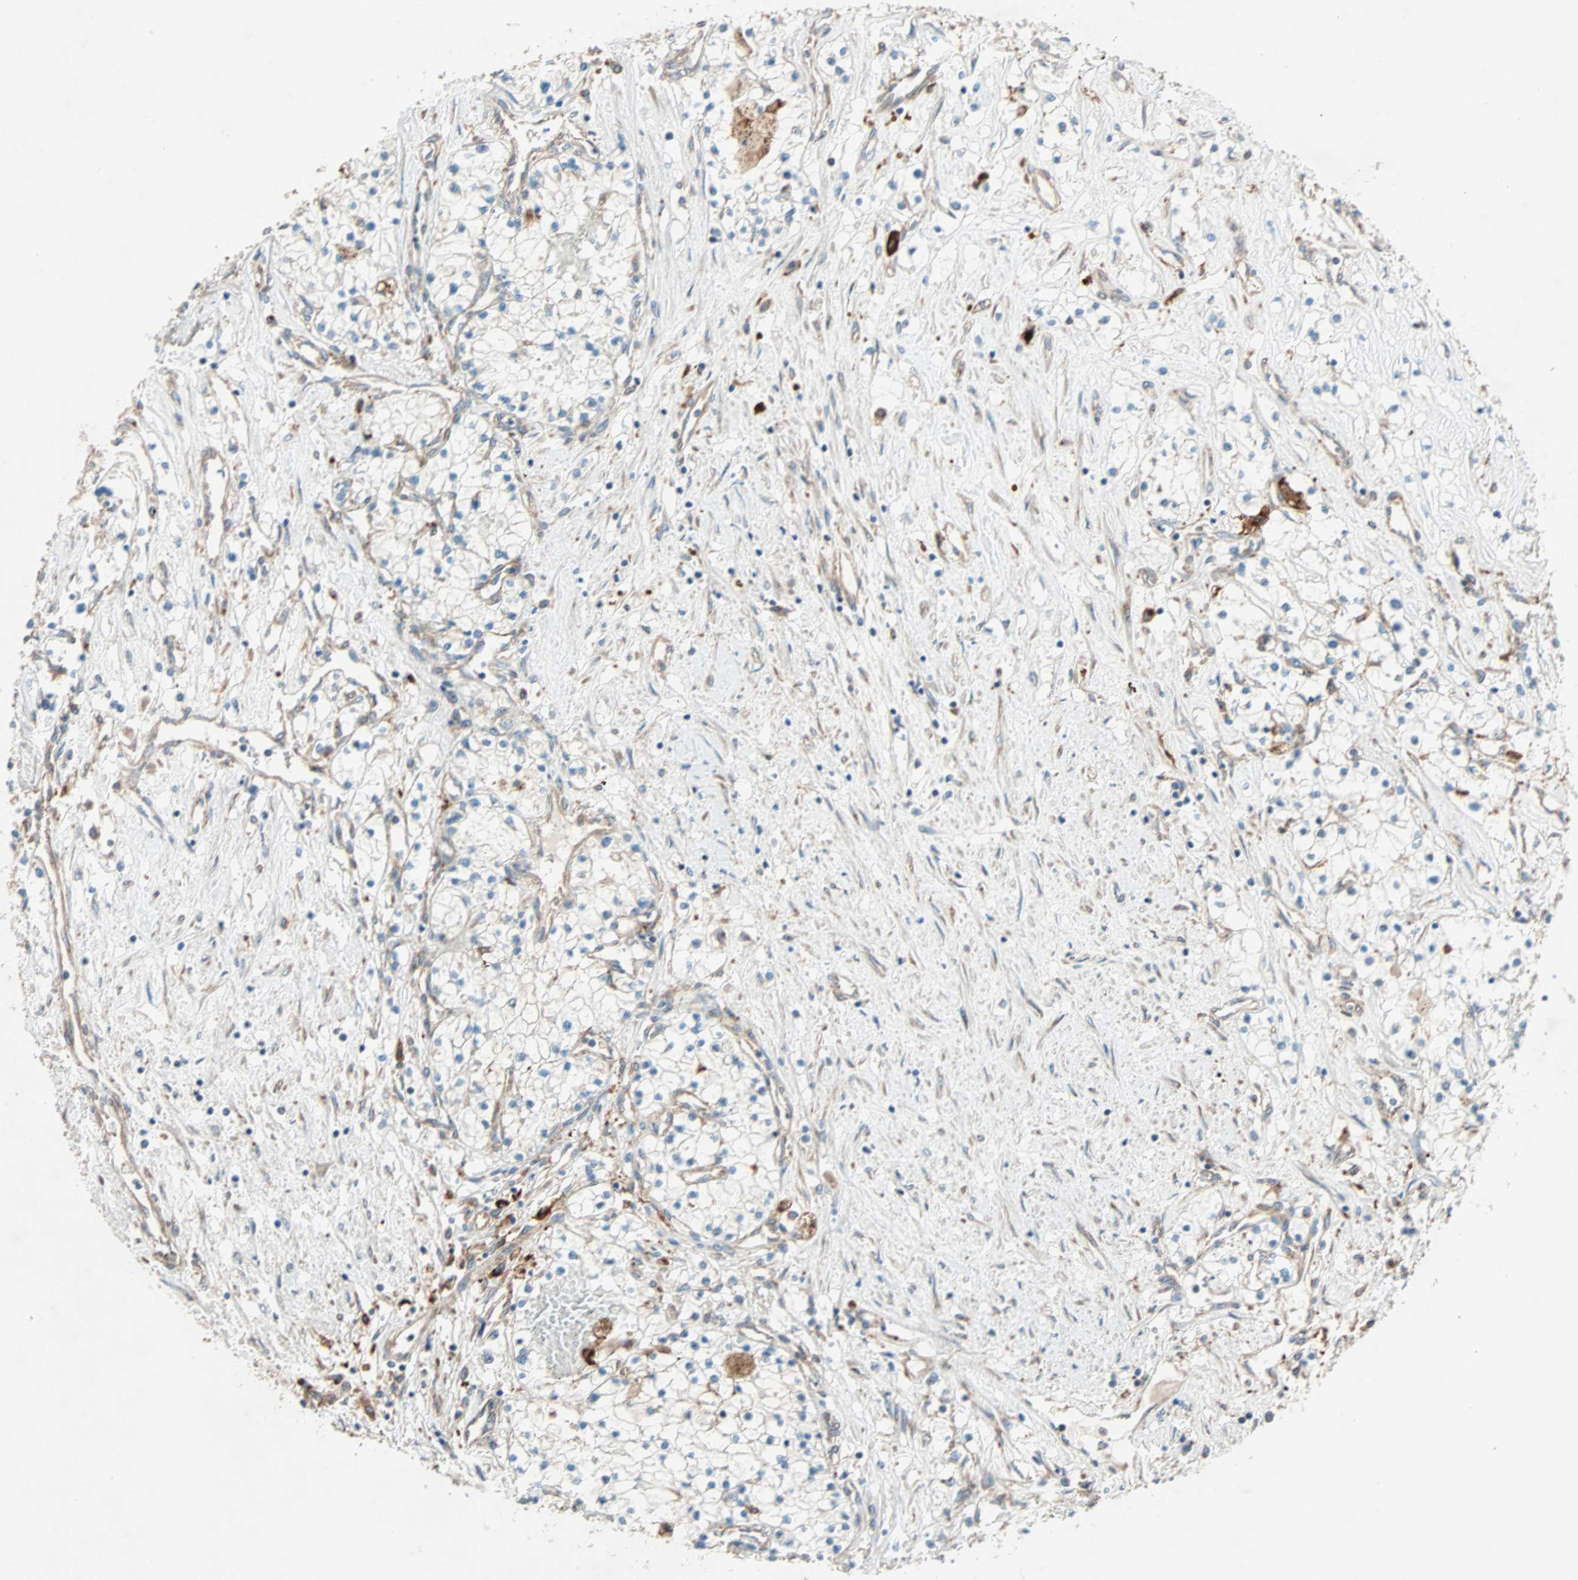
{"staining": {"intensity": "moderate", "quantity": "25%-75%", "location": "cytoplasmic/membranous"}, "tissue": "renal cancer", "cell_type": "Tumor cells", "image_type": "cancer", "snomed": [{"axis": "morphology", "description": "Adenocarcinoma, NOS"}, {"axis": "topography", "description": "Kidney"}], "caption": "Immunohistochemical staining of human adenocarcinoma (renal) reveals moderate cytoplasmic/membranous protein positivity in approximately 25%-75% of tumor cells. Using DAB (brown) and hematoxylin (blue) stains, captured at high magnification using brightfield microscopy.", "gene": "PHYH", "patient": {"sex": "male", "age": 68}}